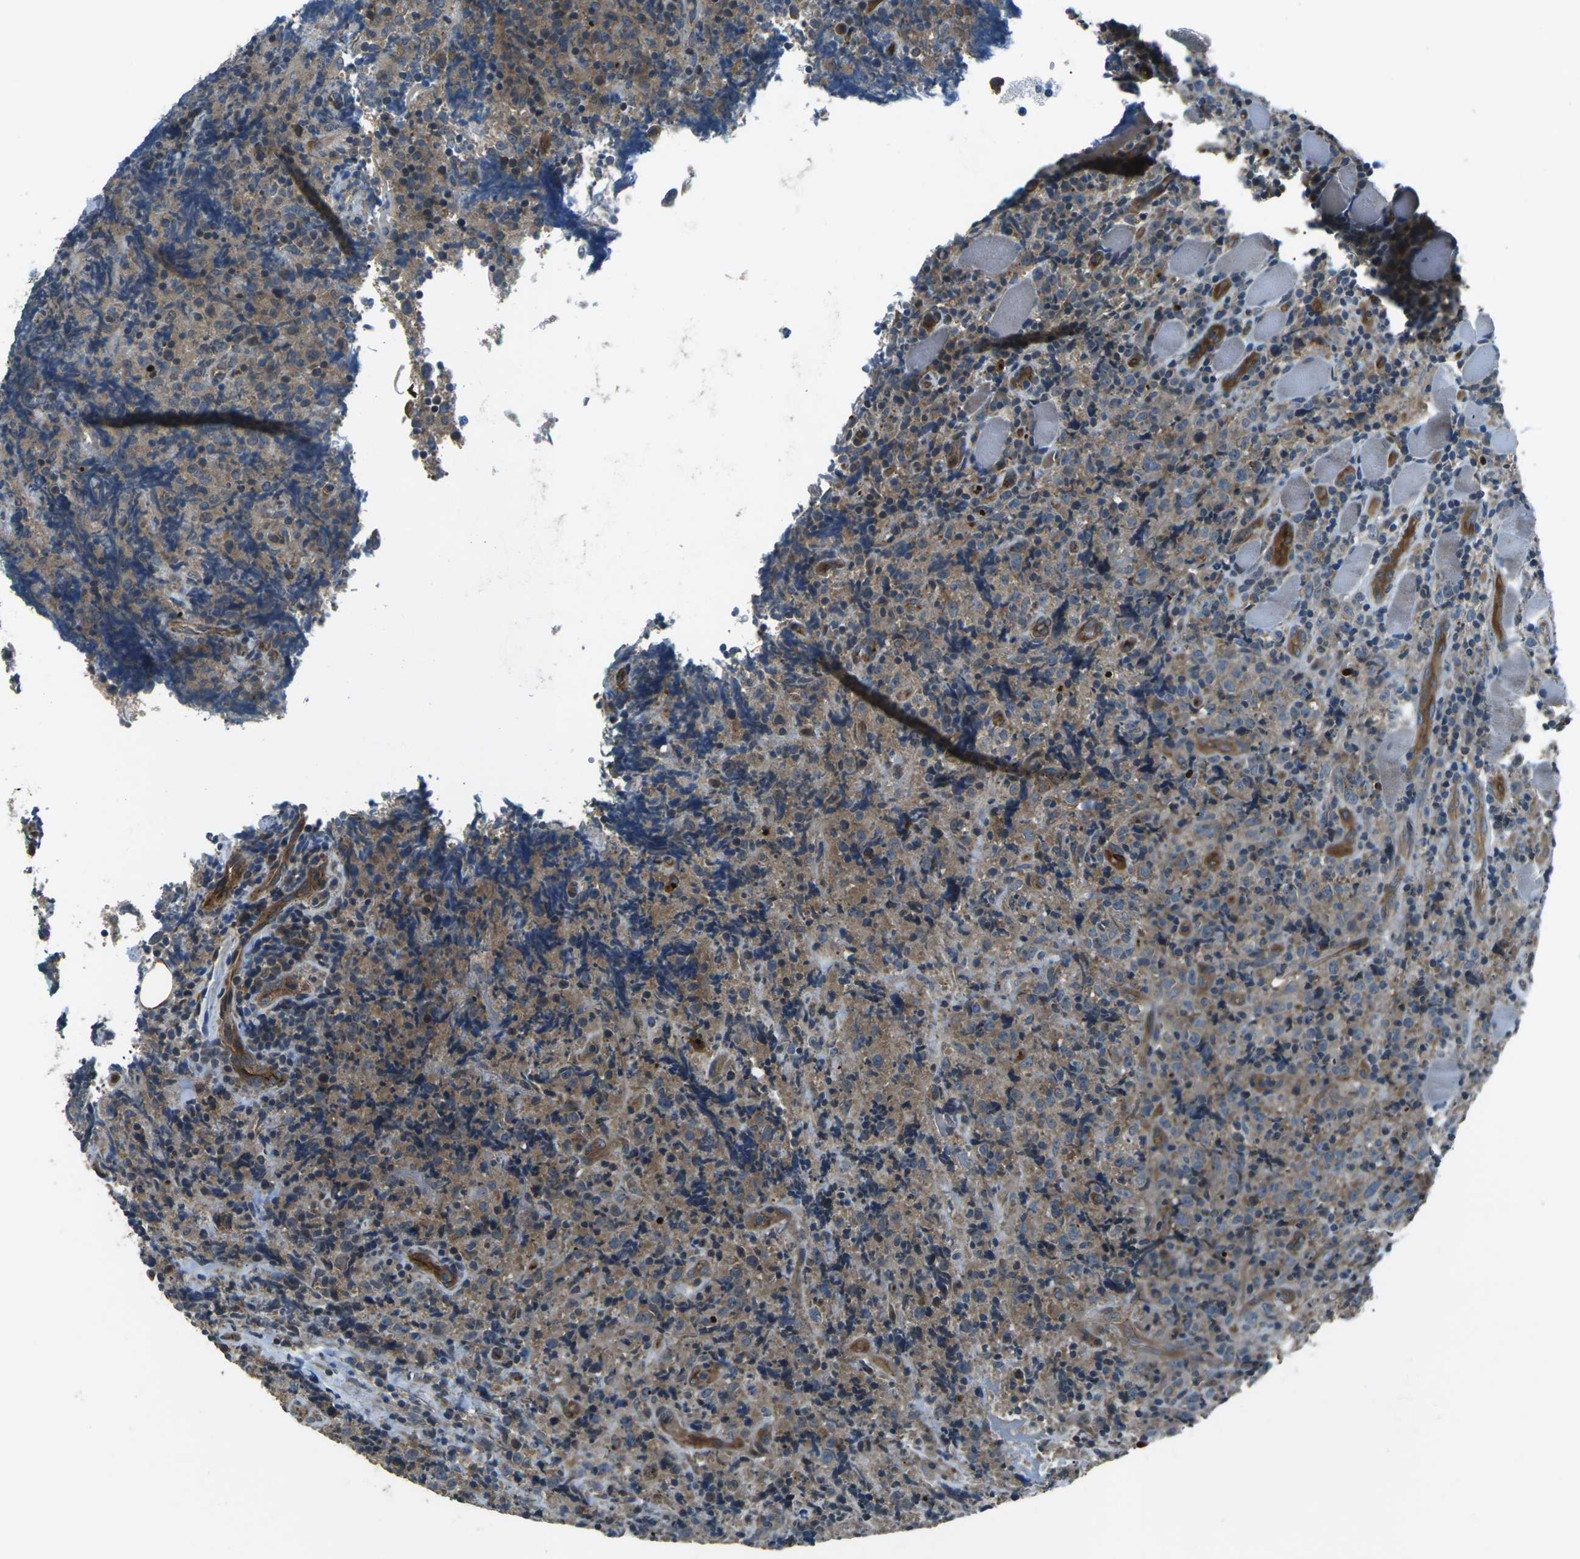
{"staining": {"intensity": "weak", "quantity": ">75%", "location": "cytoplasmic/membranous"}, "tissue": "lymphoma", "cell_type": "Tumor cells", "image_type": "cancer", "snomed": [{"axis": "morphology", "description": "Malignant lymphoma, non-Hodgkin's type, High grade"}, {"axis": "topography", "description": "Tonsil"}], "caption": "Tumor cells display low levels of weak cytoplasmic/membranous staining in about >75% of cells in human malignant lymphoma, non-Hodgkin's type (high-grade). (IHC, brightfield microscopy, high magnification).", "gene": "AFAP1", "patient": {"sex": "female", "age": 36}}